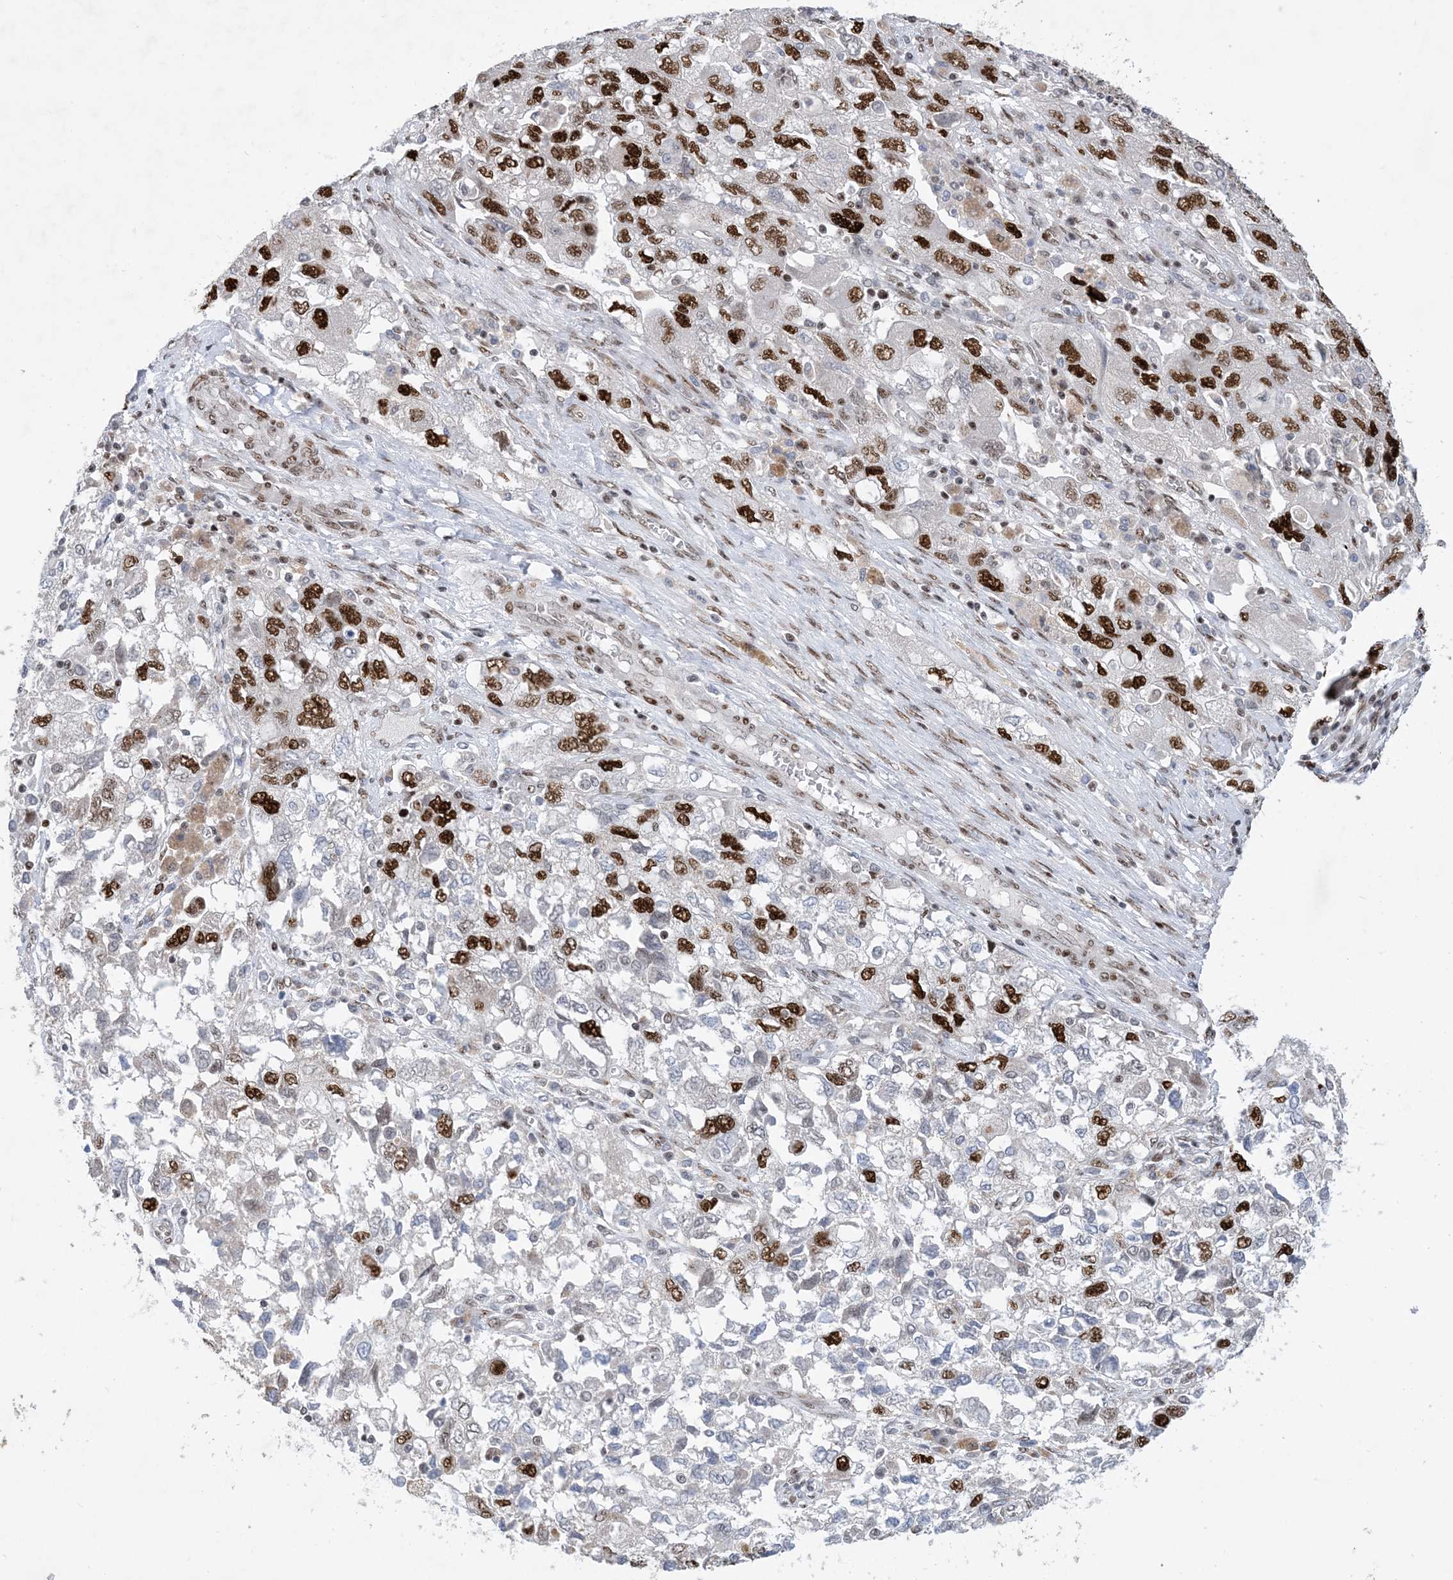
{"staining": {"intensity": "strong", "quantity": "25%-75%", "location": "nuclear"}, "tissue": "ovarian cancer", "cell_type": "Tumor cells", "image_type": "cancer", "snomed": [{"axis": "morphology", "description": "Carcinoma, NOS"}, {"axis": "morphology", "description": "Cystadenocarcinoma, serous, NOS"}, {"axis": "topography", "description": "Ovary"}], "caption": "Immunohistochemical staining of human ovarian serous cystadenocarcinoma shows high levels of strong nuclear expression in about 25%-75% of tumor cells.", "gene": "TSPYL1", "patient": {"sex": "female", "age": 69}}